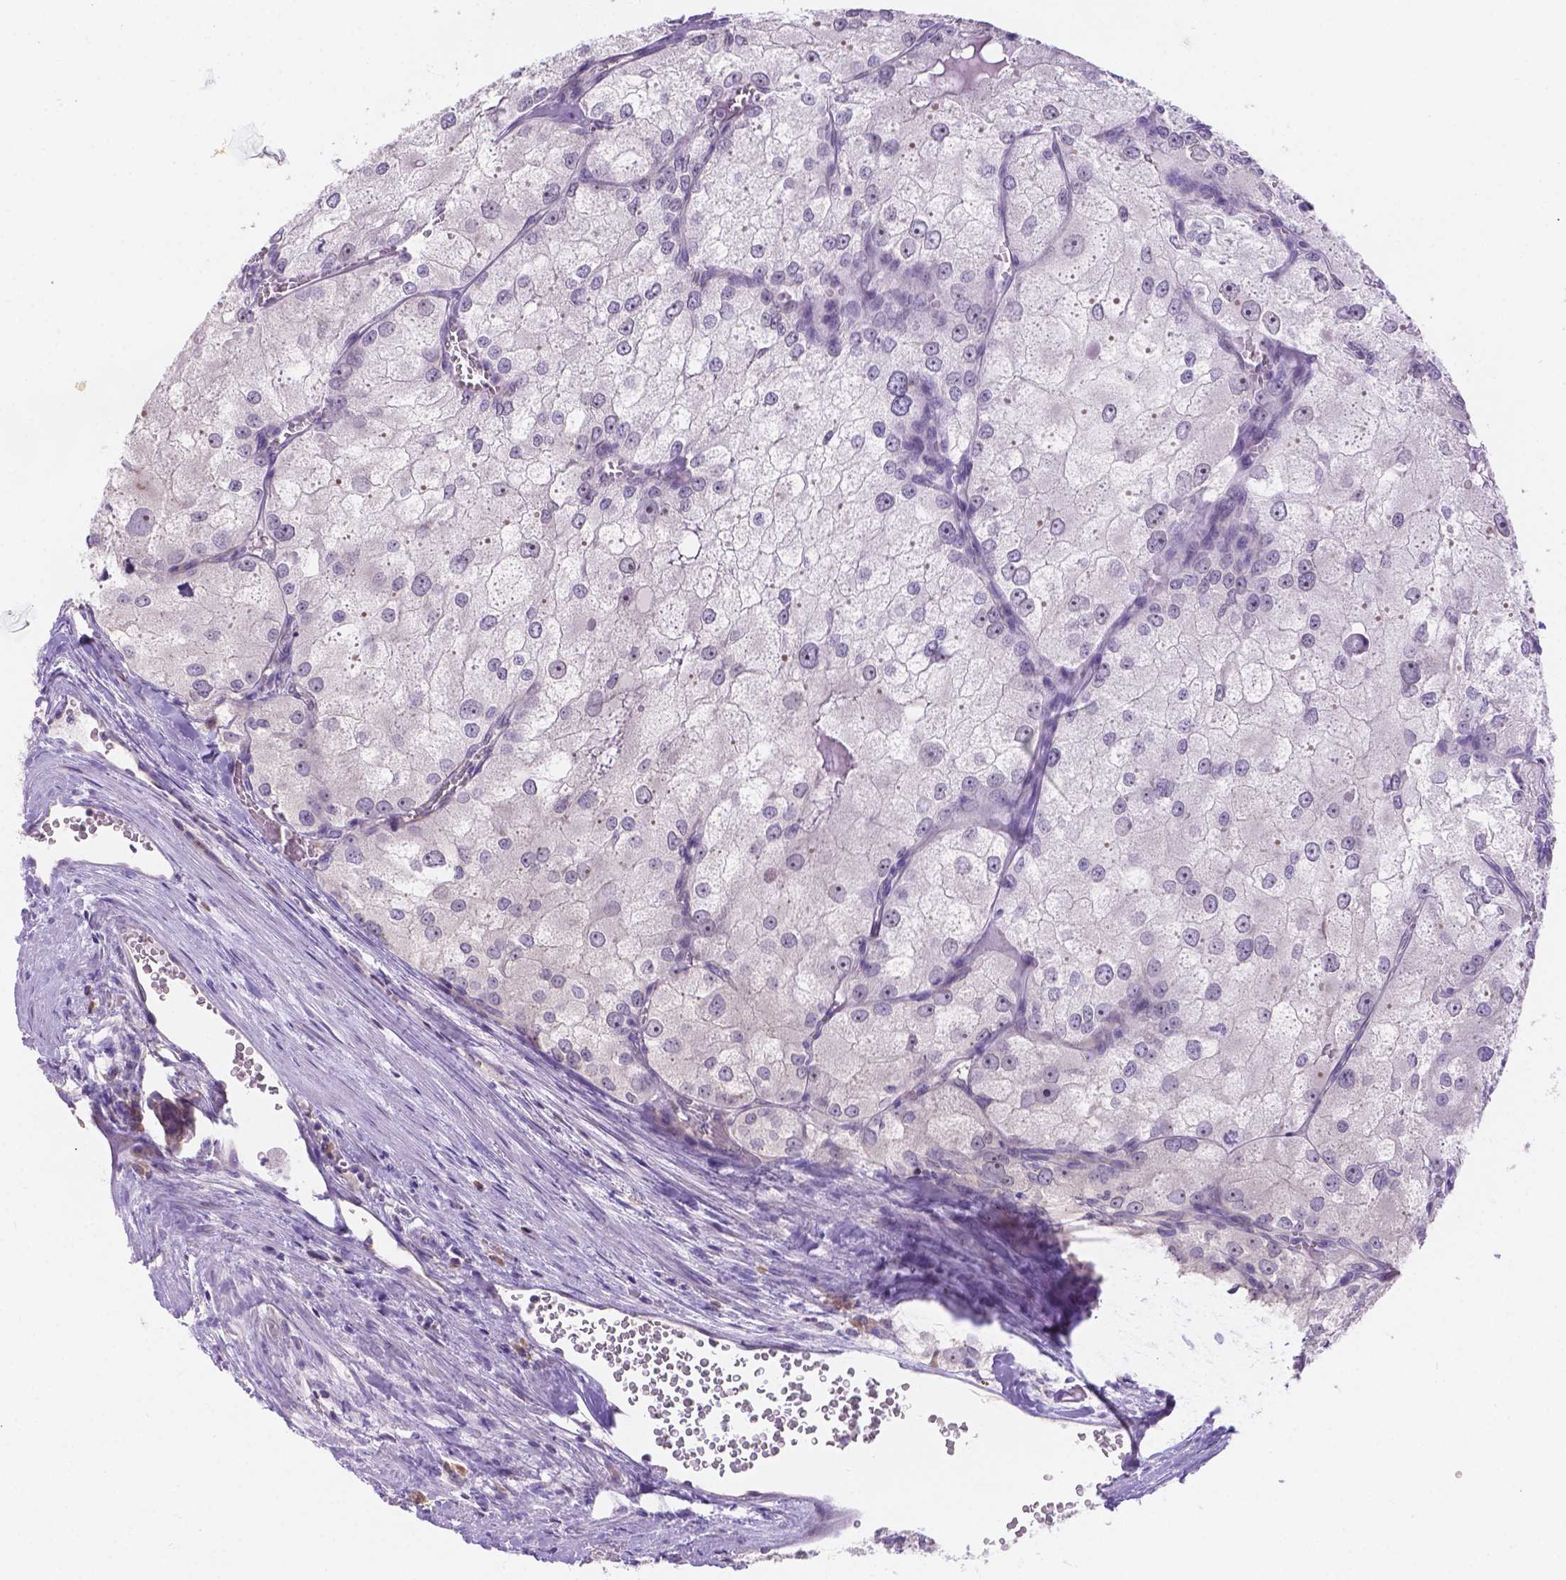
{"staining": {"intensity": "negative", "quantity": "none", "location": "none"}, "tissue": "renal cancer", "cell_type": "Tumor cells", "image_type": "cancer", "snomed": [{"axis": "morphology", "description": "Adenocarcinoma, NOS"}, {"axis": "topography", "description": "Kidney"}], "caption": "Protein analysis of renal adenocarcinoma exhibits no significant staining in tumor cells. The staining was performed using DAB (3,3'-diaminobenzidine) to visualize the protein expression in brown, while the nuclei were stained in blue with hematoxylin (Magnification: 20x).", "gene": "CD96", "patient": {"sex": "female", "age": 70}}